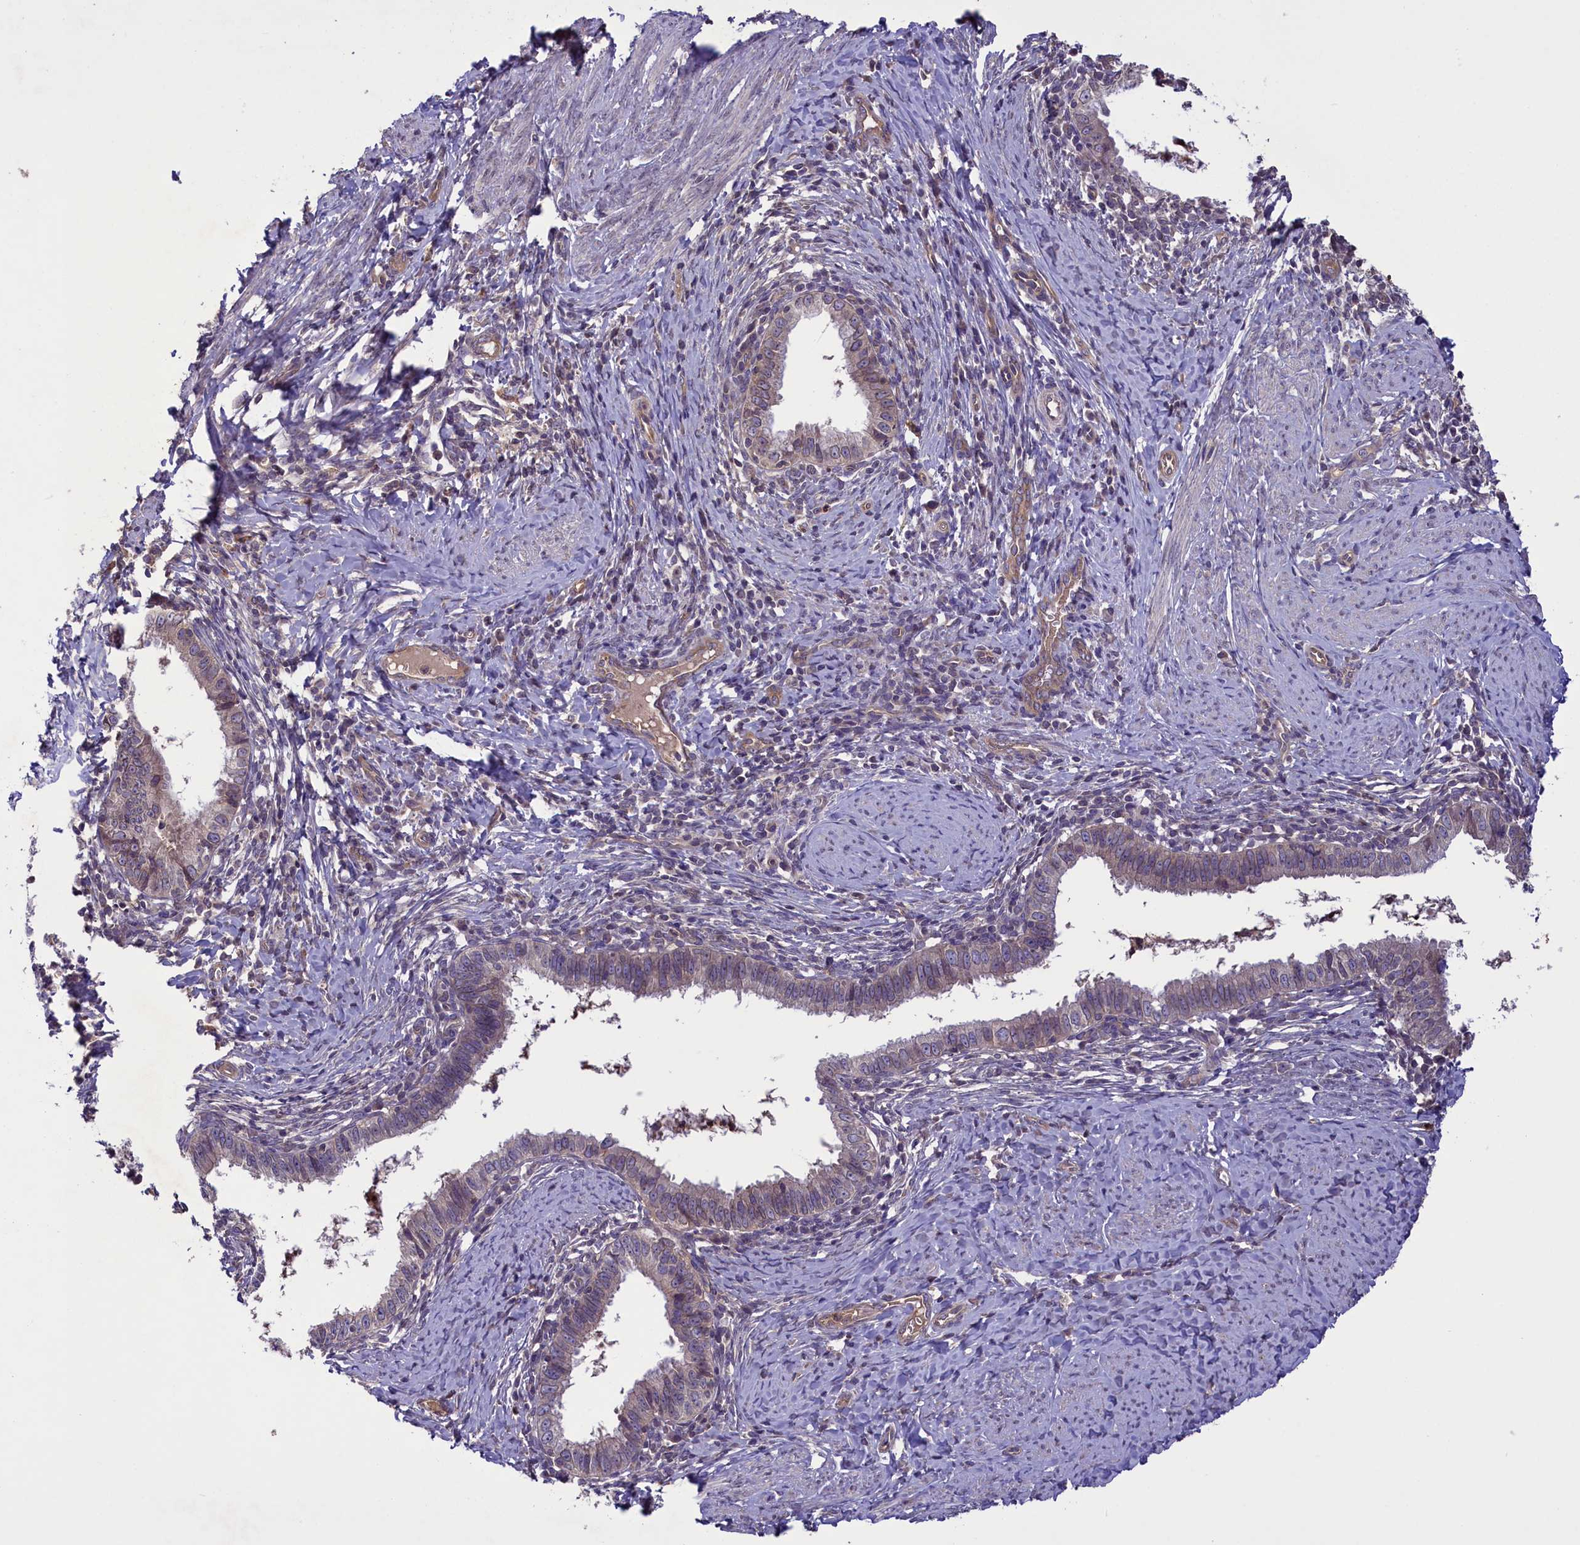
{"staining": {"intensity": "negative", "quantity": "none", "location": "none"}, "tissue": "cervical cancer", "cell_type": "Tumor cells", "image_type": "cancer", "snomed": [{"axis": "morphology", "description": "Adenocarcinoma, NOS"}, {"axis": "topography", "description": "Cervix"}], "caption": "An image of human cervical cancer (adenocarcinoma) is negative for staining in tumor cells. (DAB (3,3'-diaminobenzidine) immunohistochemistry (IHC) visualized using brightfield microscopy, high magnification).", "gene": "CCDC125", "patient": {"sex": "female", "age": 36}}